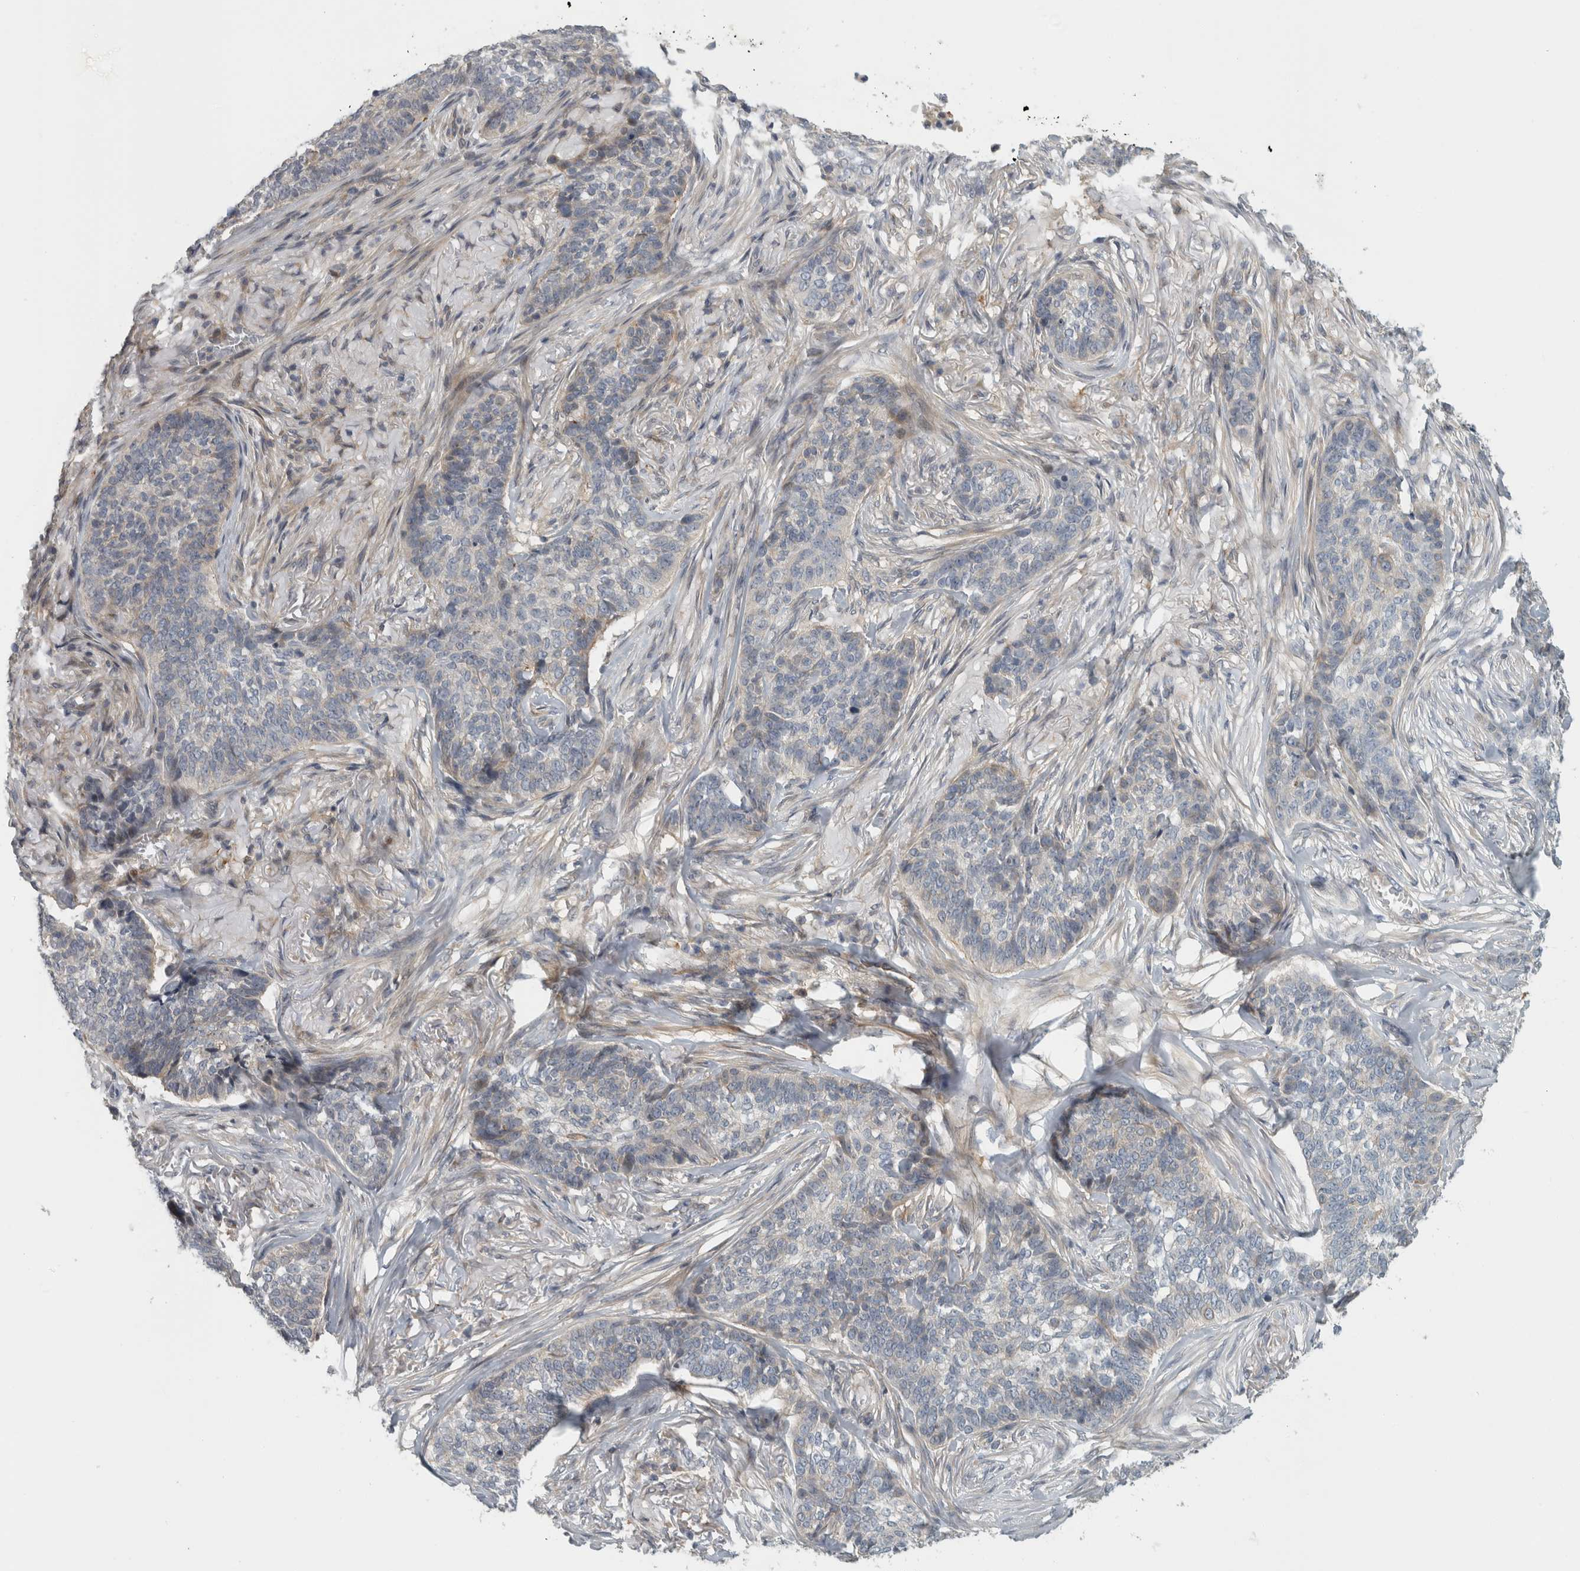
{"staining": {"intensity": "negative", "quantity": "none", "location": "none"}, "tissue": "skin cancer", "cell_type": "Tumor cells", "image_type": "cancer", "snomed": [{"axis": "morphology", "description": "Basal cell carcinoma"}, {"axis": "topography", "description": "Skin"}], "caption": "Protein analysis of skin cancer shows no significant positivity in tumor cells. Nuclei are stained in blue.", "gene": "ZNF804B", "patient": {"sex": "male", "age": 85}}